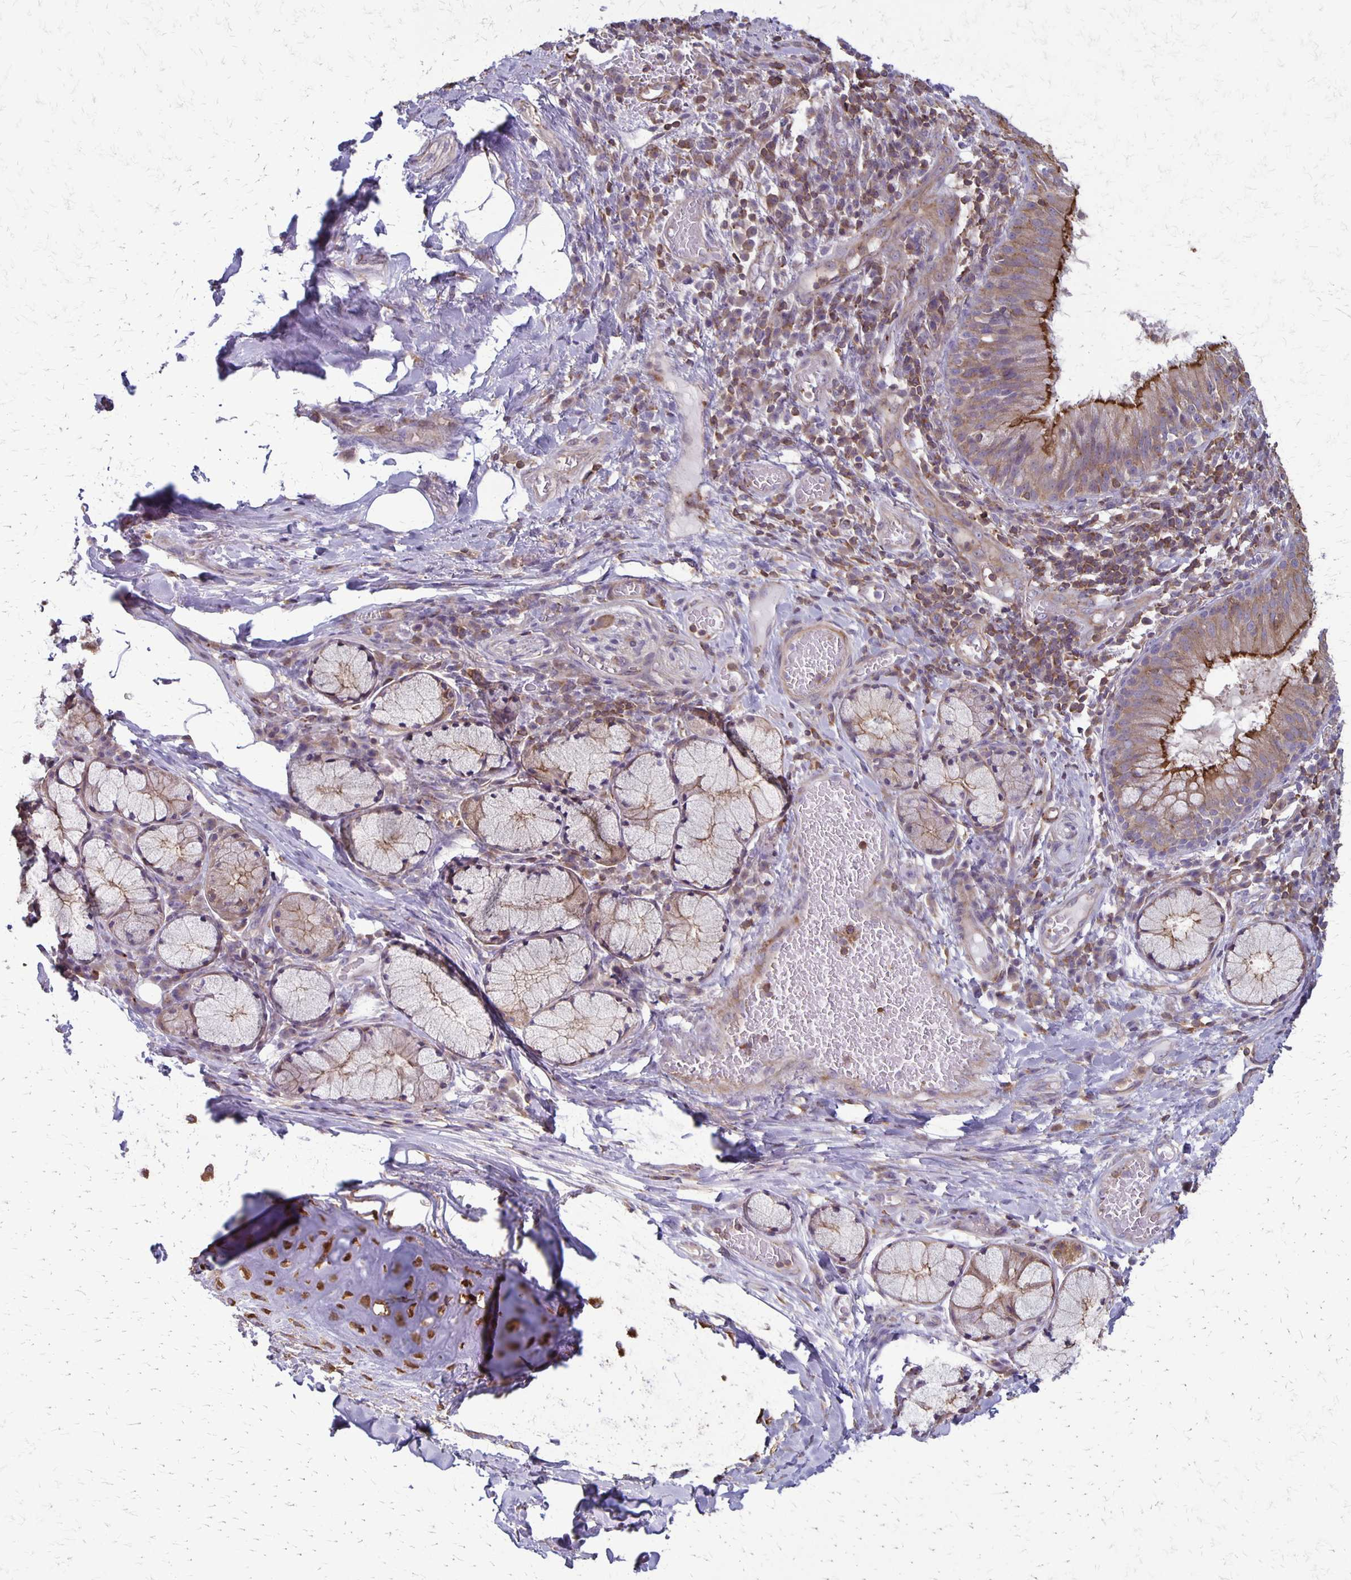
{"staining": {"intensity": "strong", "quantity": ">75%", "location": "cytoplasmic/membranous"}, "tissue": "soft tissue", "cell_type": "Chondrocytes", "image_type": "normal", "snomed": [{"axis": "morphology", "description": "Normal tissue, NOS"}, {"axis": "topography", "description": "Cartilage tissue"}, {"axis": "topography", "description": "Bronchus"}], "caption": "Unremarkable soft tissue demonstrates strong cytoplasmic/membranous positivity in about >75% of chondrocytes, visualized by immunohistochemistry. (DAB = brown stain, brightfield microscopy at high magnification).", "gene": "SEPTIN5", "patient": {"sex": "male", "age": 56}}